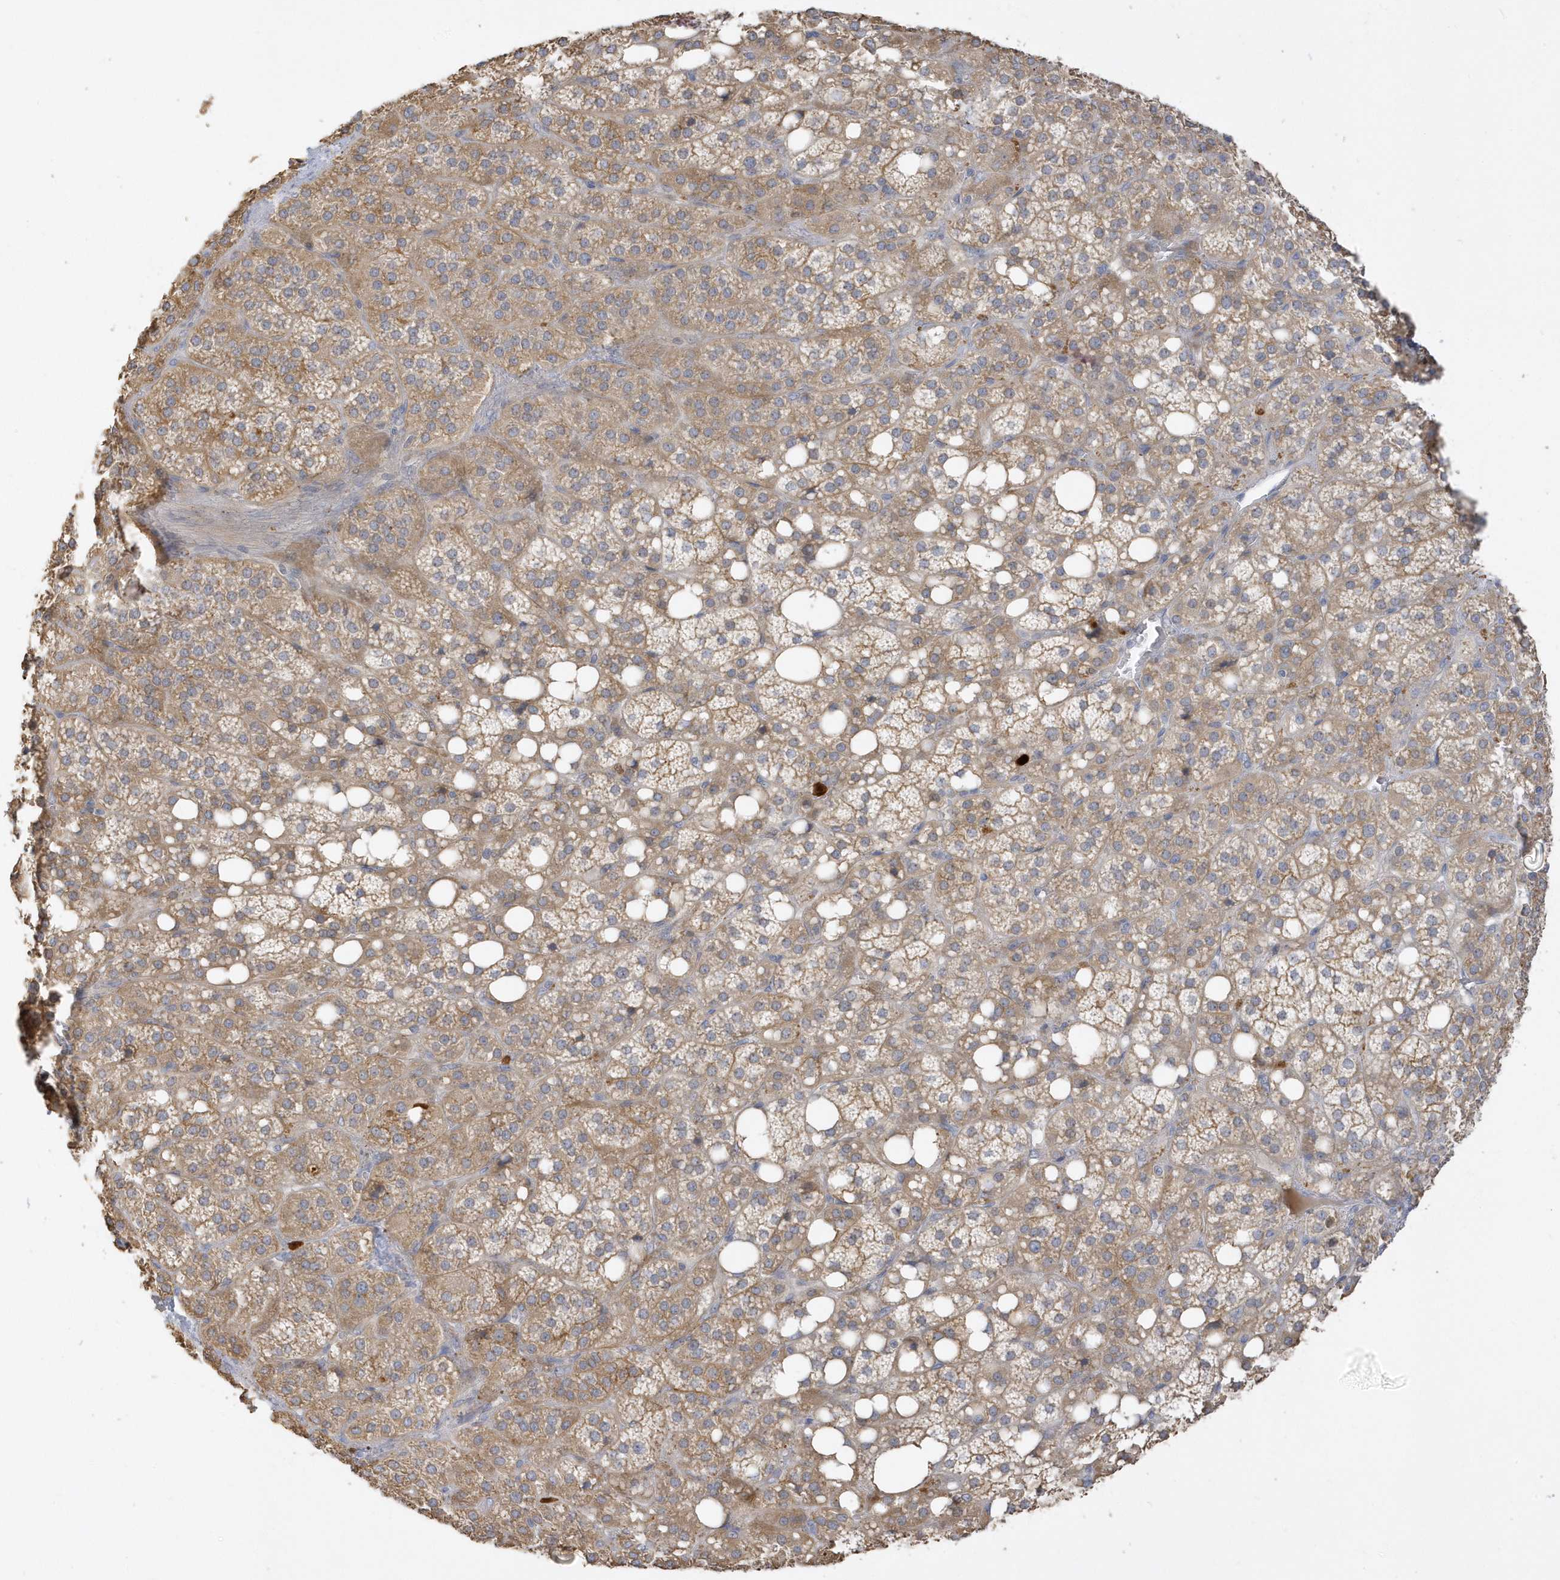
{"staining": {"intensity": "moderate", "quantity": ">75%", "location": "cytoplasmic/membranous"}, "tissue": "adrenal gland", "cell_type": "Glandular cells", "image_type": "normal", "snomed": [{"axis": "morphology", "description": "Normal tissue, NOS"}, {"axis": "topography", "description": "Adrenal gland"}], "caption": "Glandular cells exhibit moderate cytoplasmic/membranous positivity in about >75% of cells in benign adrenal gland.", "gene": "DPP9", "patient": {"sex": "female", "age": 59}}